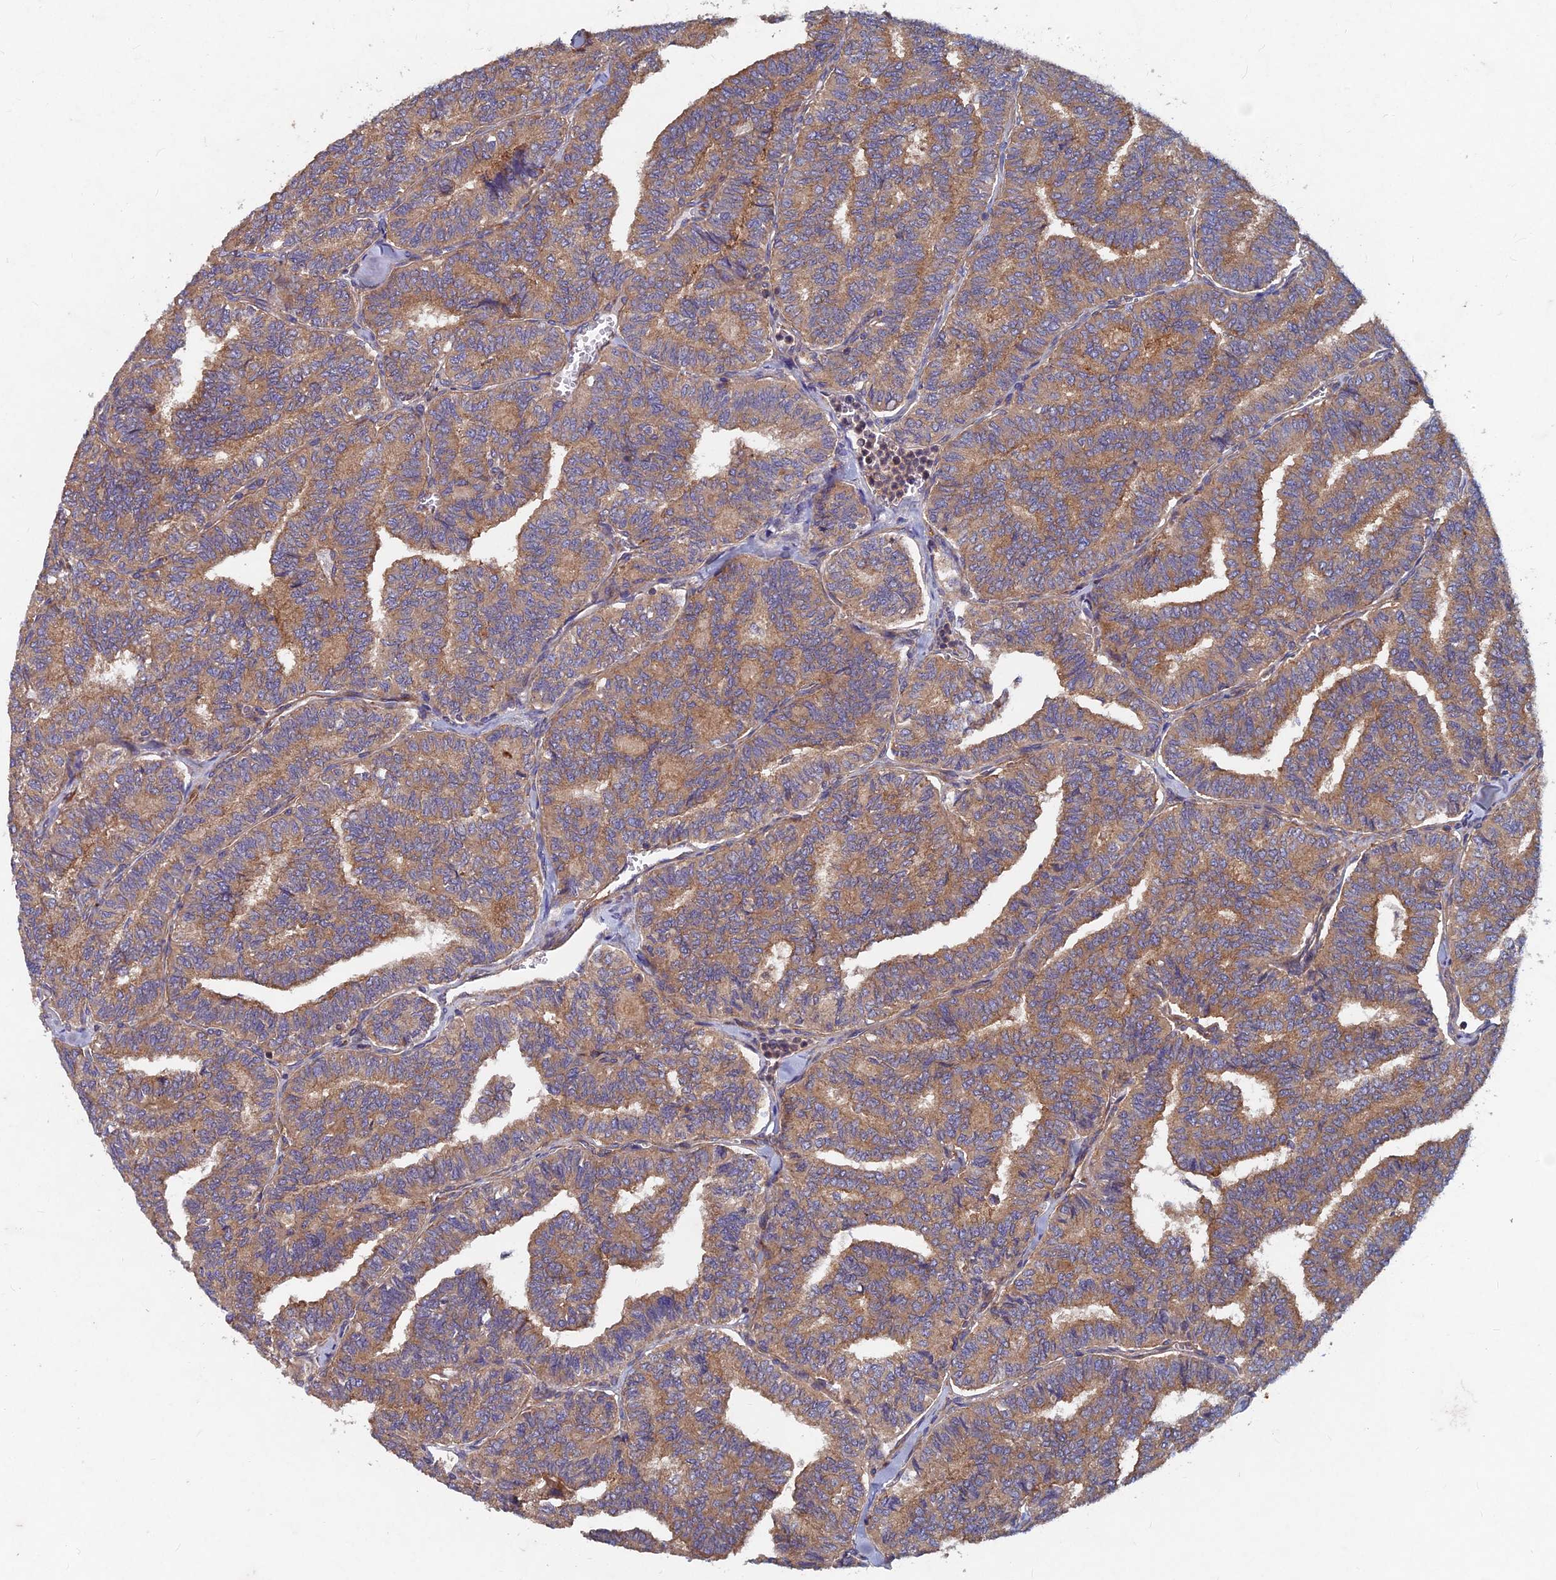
{"staining": {"intensity": "moderate", "quantity": ">75%", "location": "cytoplasmic/membranous"}, "tissue": "thyroid cancer", "cell_type": "Tumor cells", "image_type": "cancer", "snomed": [{"axis": "morphology", "description": "Papillary adenocarcinoma, NOS"}, {"axis": "topography", "description": "Thyroid gland"}], "caption": "DAB immunohistochemical staining of thyroid cancer (papillary adenocarcinoma) demonstrates moderate cytoplasmic/membranous protein expression in about >75% of tumor cells.", "gene": "NCAPG", "patient": {"sex": "female", "age": 35}}